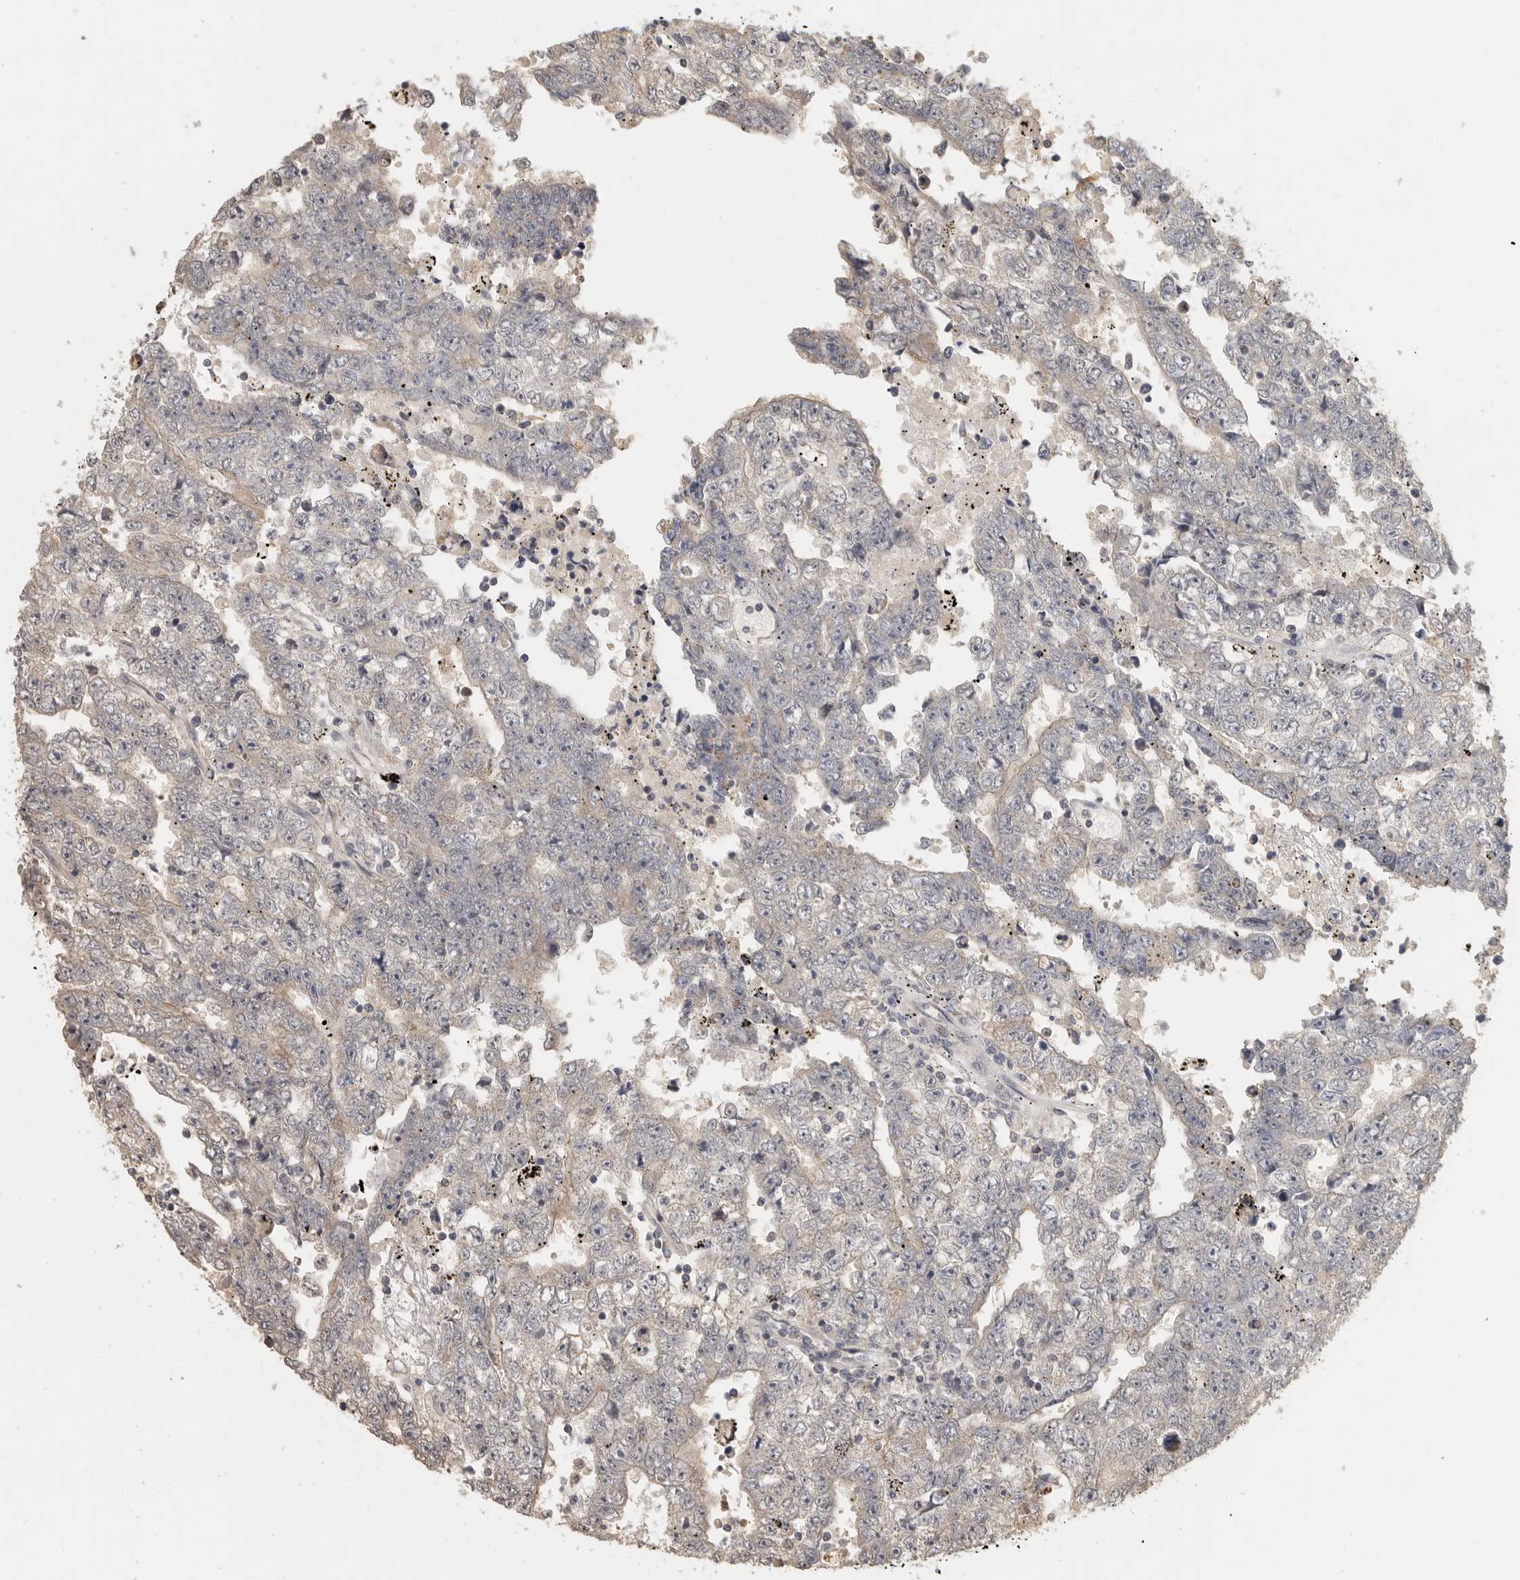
{"staining": {"intensity": "negative", "quantity": "none", "location": "none"}, "tissue": "testis cancer", "cell_type": "Tumor cells", "image_type": "cancer", "snomed": [{"axis": "morphology", "description": "Carcinoma, Embryonal, NOS"}, {"axis": "topography", "description": "Testis"}], "caption": "A high-resolution photomicrograph shows immunohistochemistry (IHC) staining of testis cancer (embryonal carcinoma), which shows no significant staining in tumor cells. (Immunohistochemistry, brightfield microscopy, high magnification).", "gene": "BAIAP2", "patient": {"sex": "male", "age": 25}}